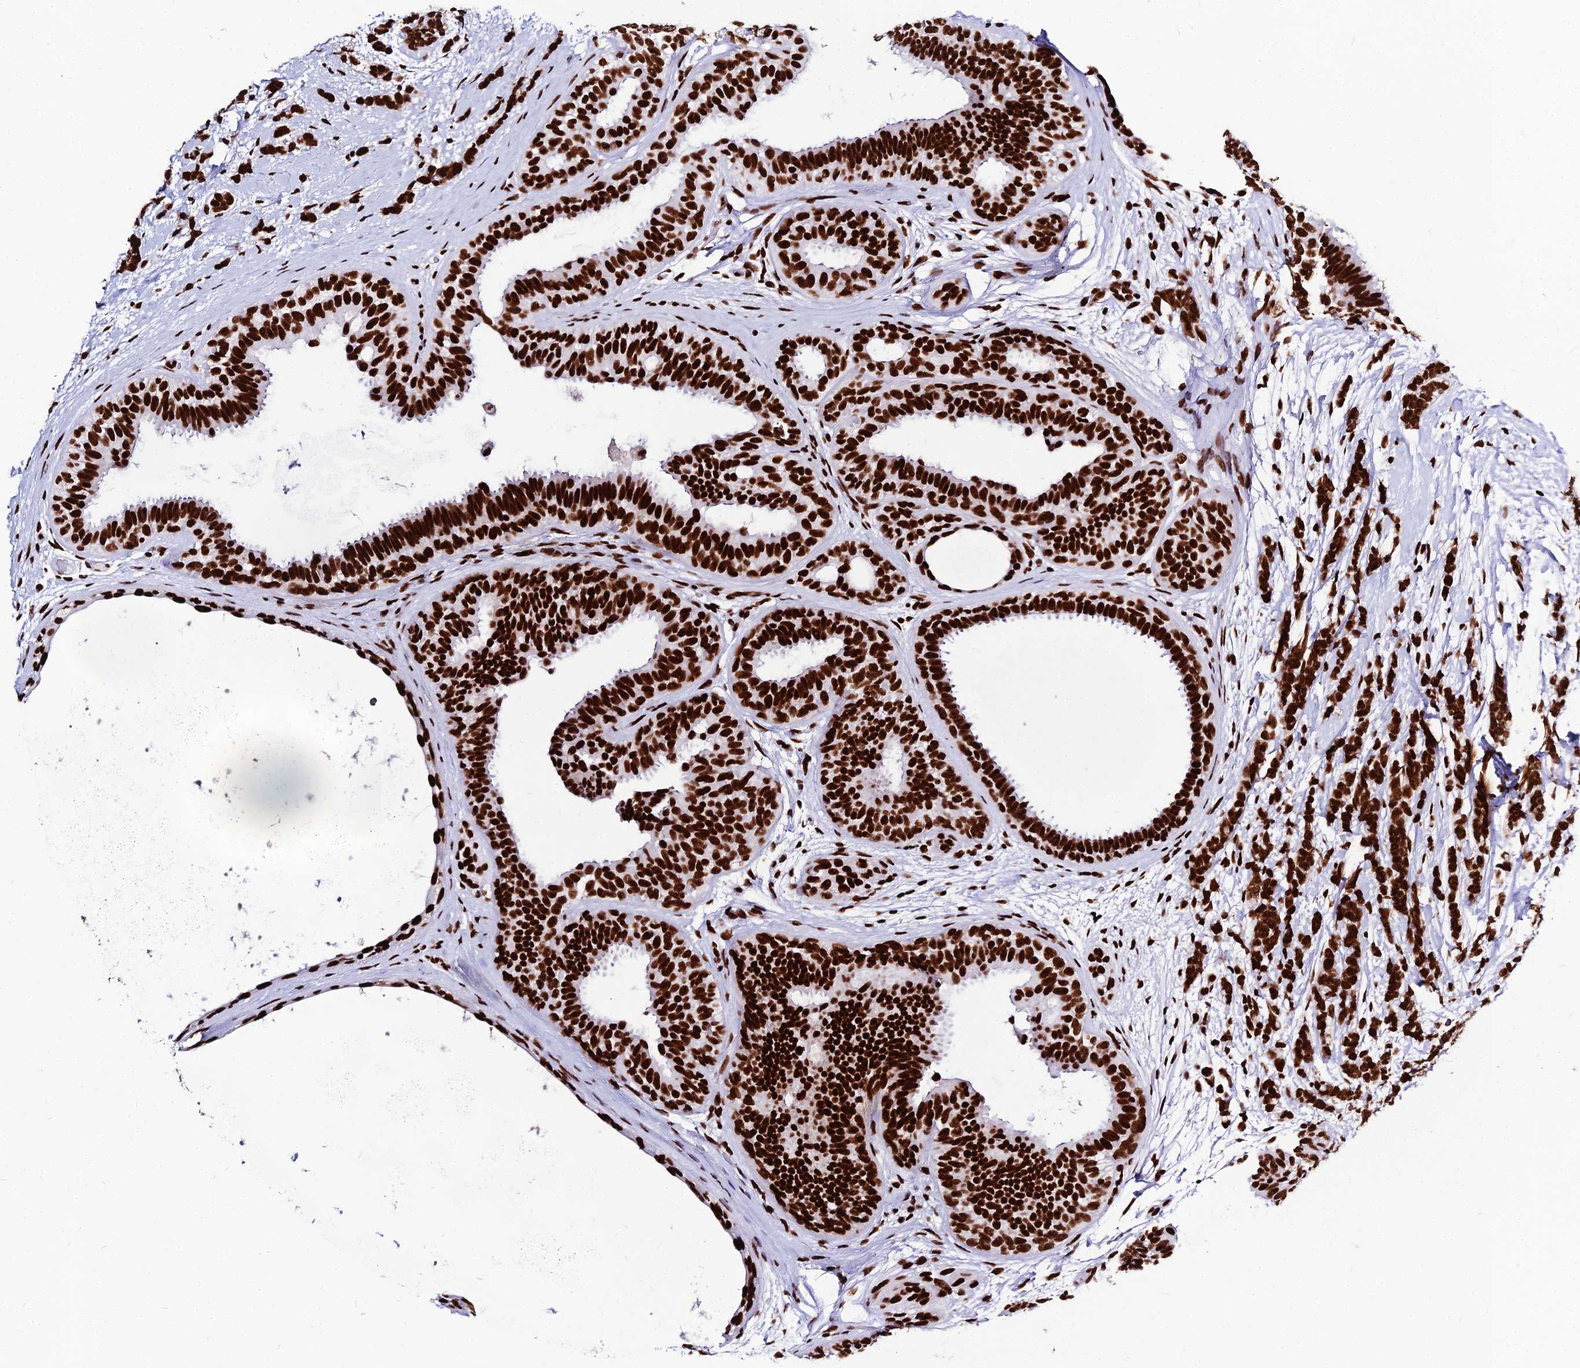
{"staining": {"intensity": "strong", "quantity": ">75%", "location": "nuclear"}, "tissue": "breast cancer", "cell_type": "Tumor cells", "image_type": "cancer", "snomed": [{"axis": "morphology", "description": "Lobular carcinoma"}, {"axis": "topography", "description": "Breast"}], "caption": "This photomicrograph displays IHC staining of human lobular carcinoma (breast), with high strong nuclear staining in about >75% of tumor cells.", "gene": "HNRNPH1", "patient": {"sex": "female", "age": 58}}